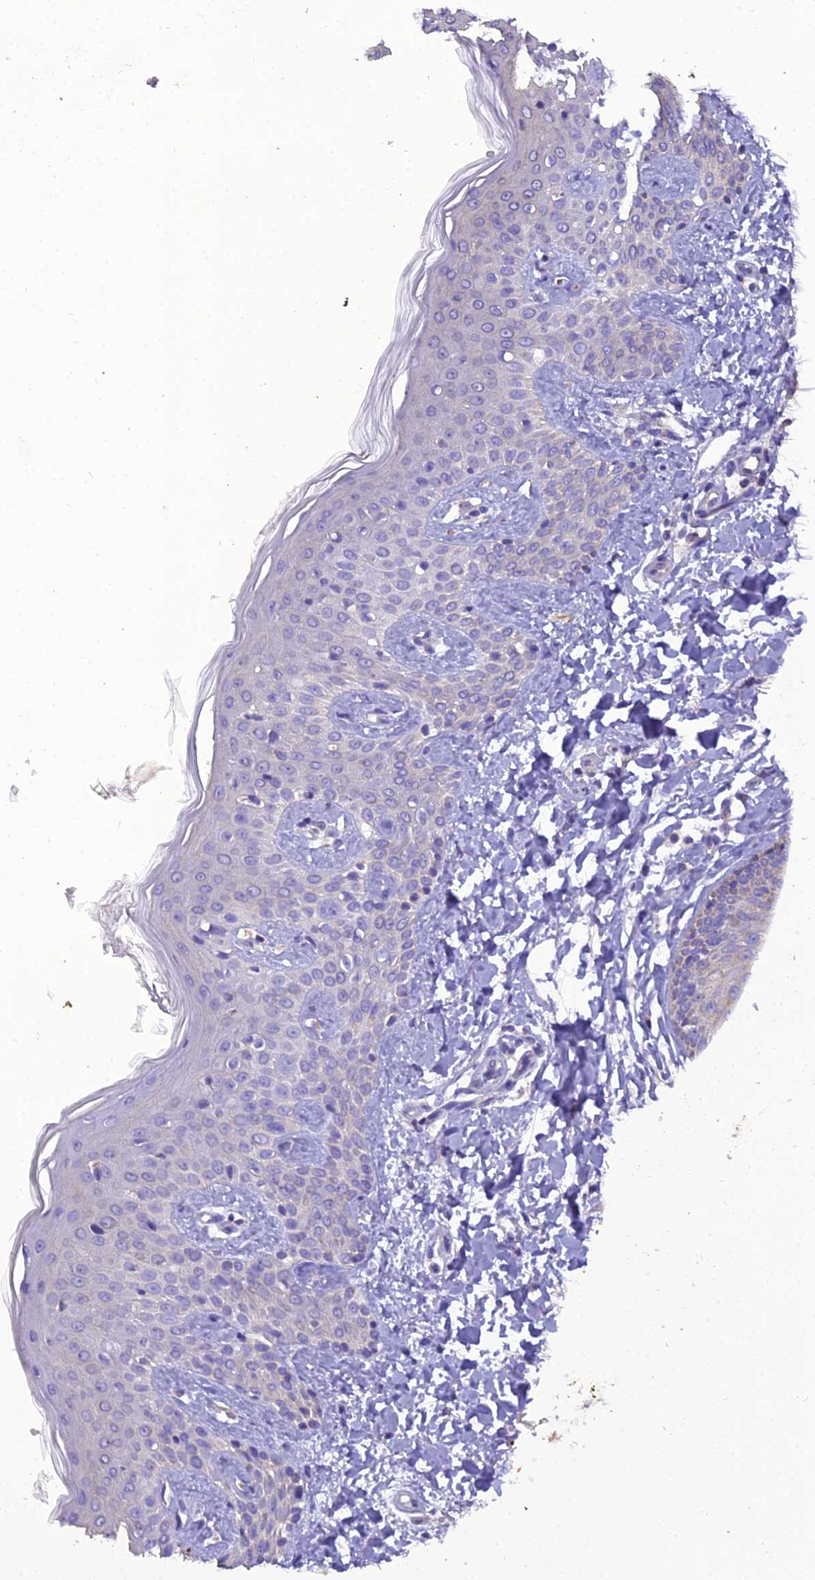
{"staining": {"intensity": "negative", "quantity": "none", "location": "none"}, "tissue": "skin", "cell_type": "Fibroblasts", "image_type": "normal", "snomed": [{"axis": "morphology", "description": "Normal tissue, NOS"}, {"axis": "topography", "description": "Skin"}], "caption": "The immunohistochemistry histopathology image has no significant expression in fibroblasts of skin. (Stains: DAB immunohistochemistry with hematoxylin counter stain, Microscopy: brightfield microscopy at high magnification).", "gene": "GPD1", "patient": {"sex": "male", "age": 16}}